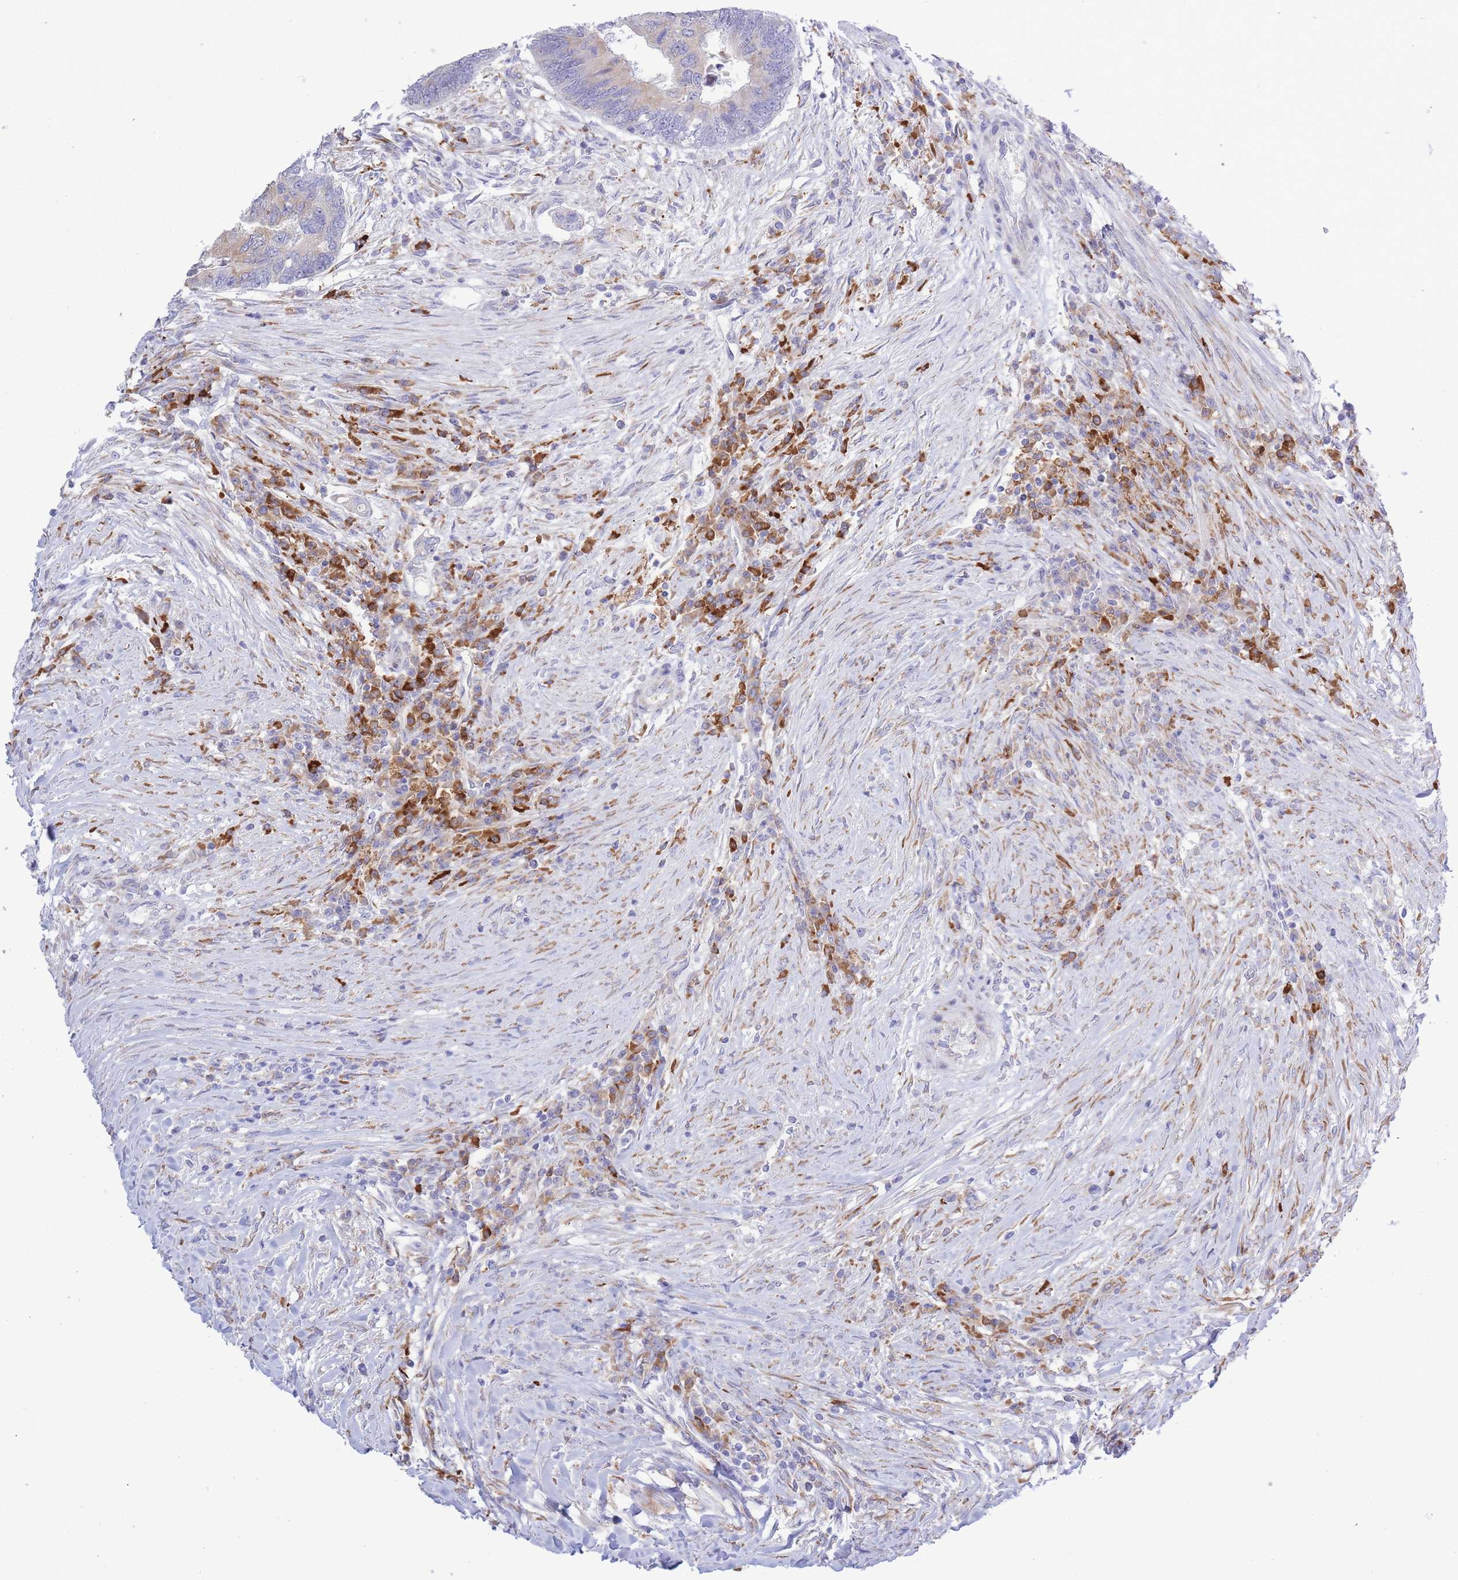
{"staining": {"intensity": "negative", "quantity": "none", "location": "none"}, "tissue": "colorectal cancer", "cell_type": "Tumor cells", "image_type": "cancer", "snomed": [{"axis": "morphology", "description": "Adenocarcinoma, NOS"}, {"axis": "topography", "description": "Colon"}], "caption": "Colorectal cancer stained for a protein using IHC shows no staining tumor cells.", "gene": "MYDGF", "patient": {"sex": "female", "age": 67}}